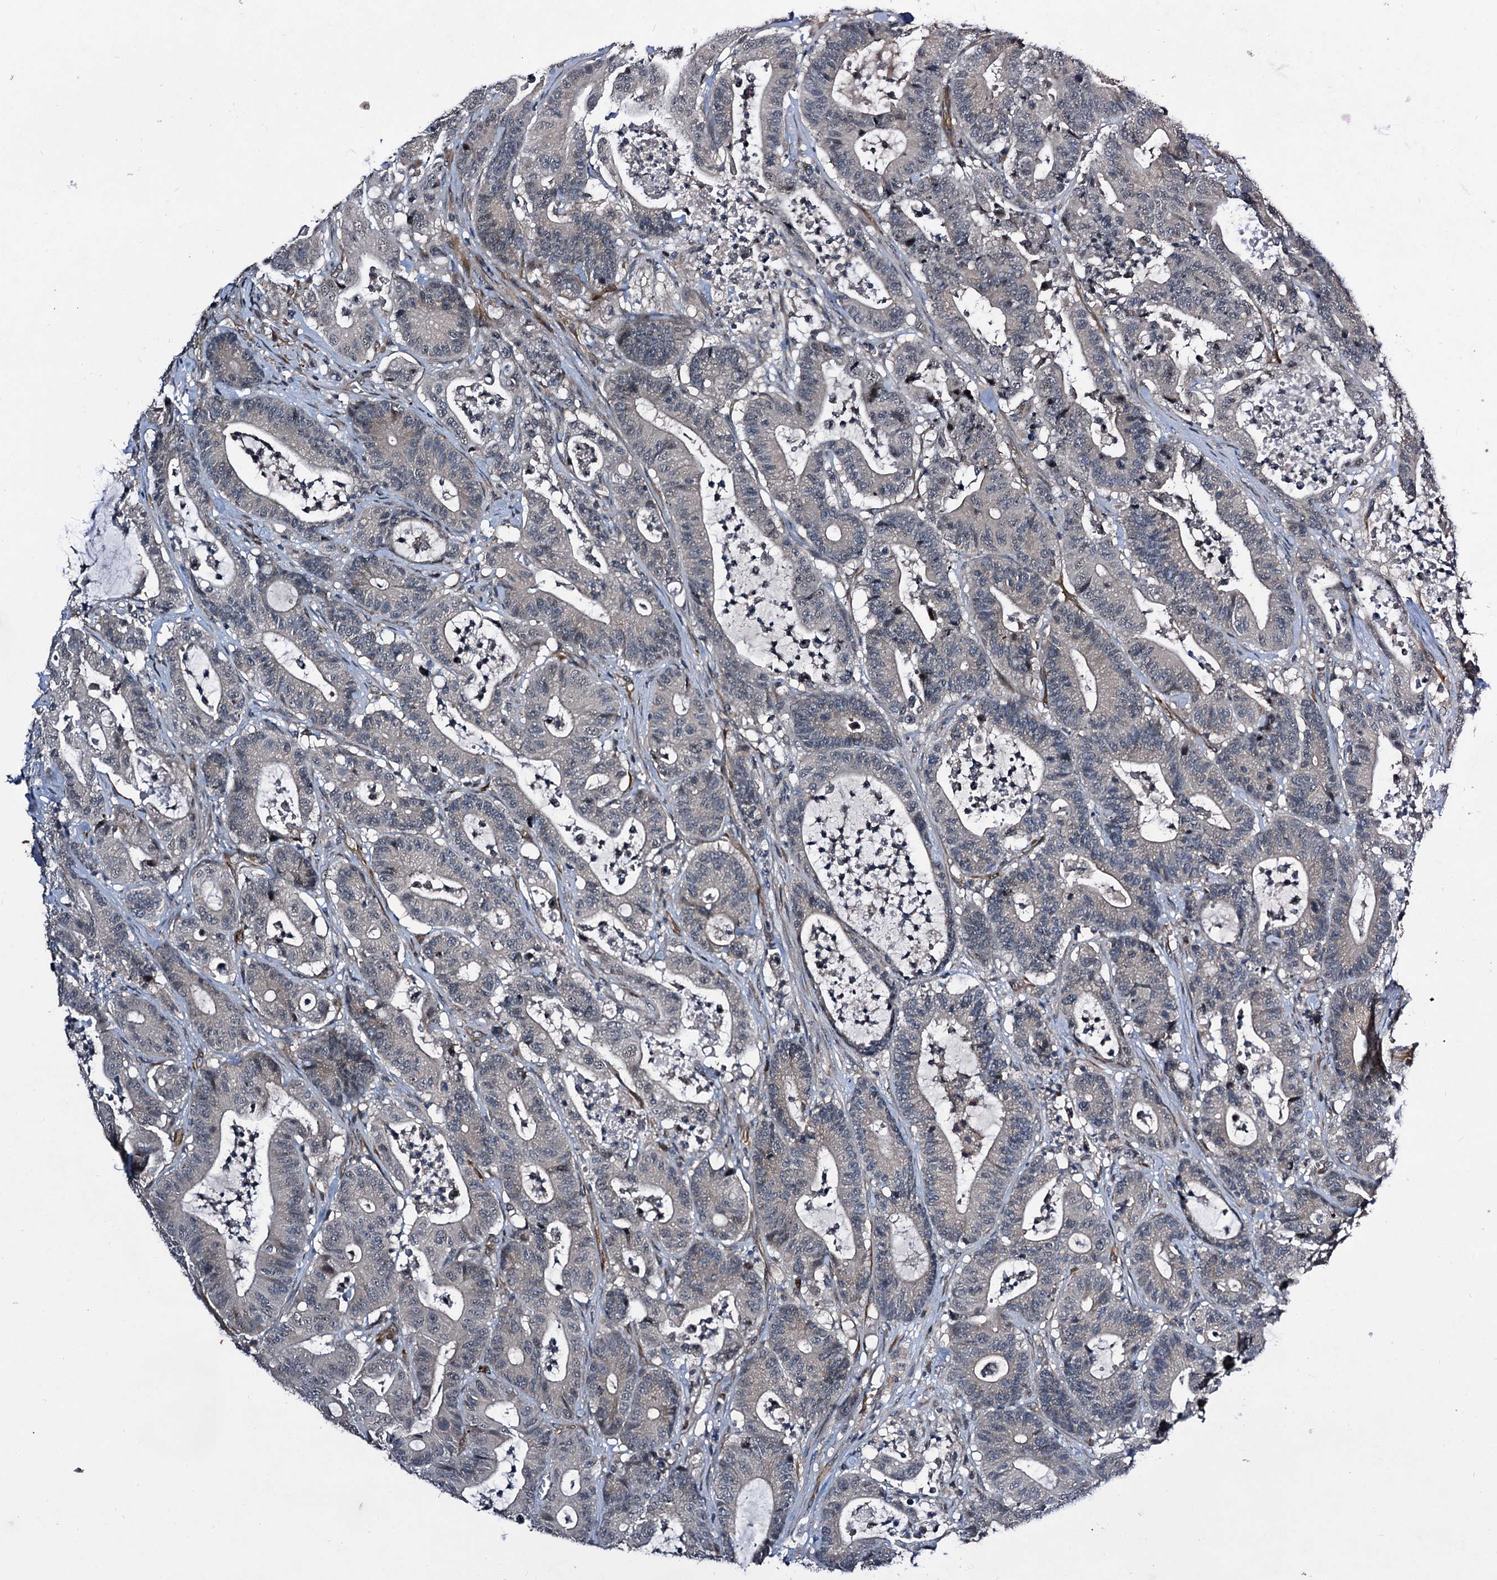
{"staining": {"intensity": "weak", "quantity": "<25%", "location": "cytoplasmic/membranous"}, "tissue": "colorectal cancer", "cell_type": "Tumor cells", "image_type": "cancer", "snomed": [{"axis": "morphology", "description": "Adenocarcinoma, NOS"}, {"axis": "topography", "description": "Colon"}], "caption": "A histopathology image of human colorectal adenocarcinoma is negative for staining in tumor cells.", "gene": "ARHGAP42", "patient": {"sex": "female", "age": 84}}